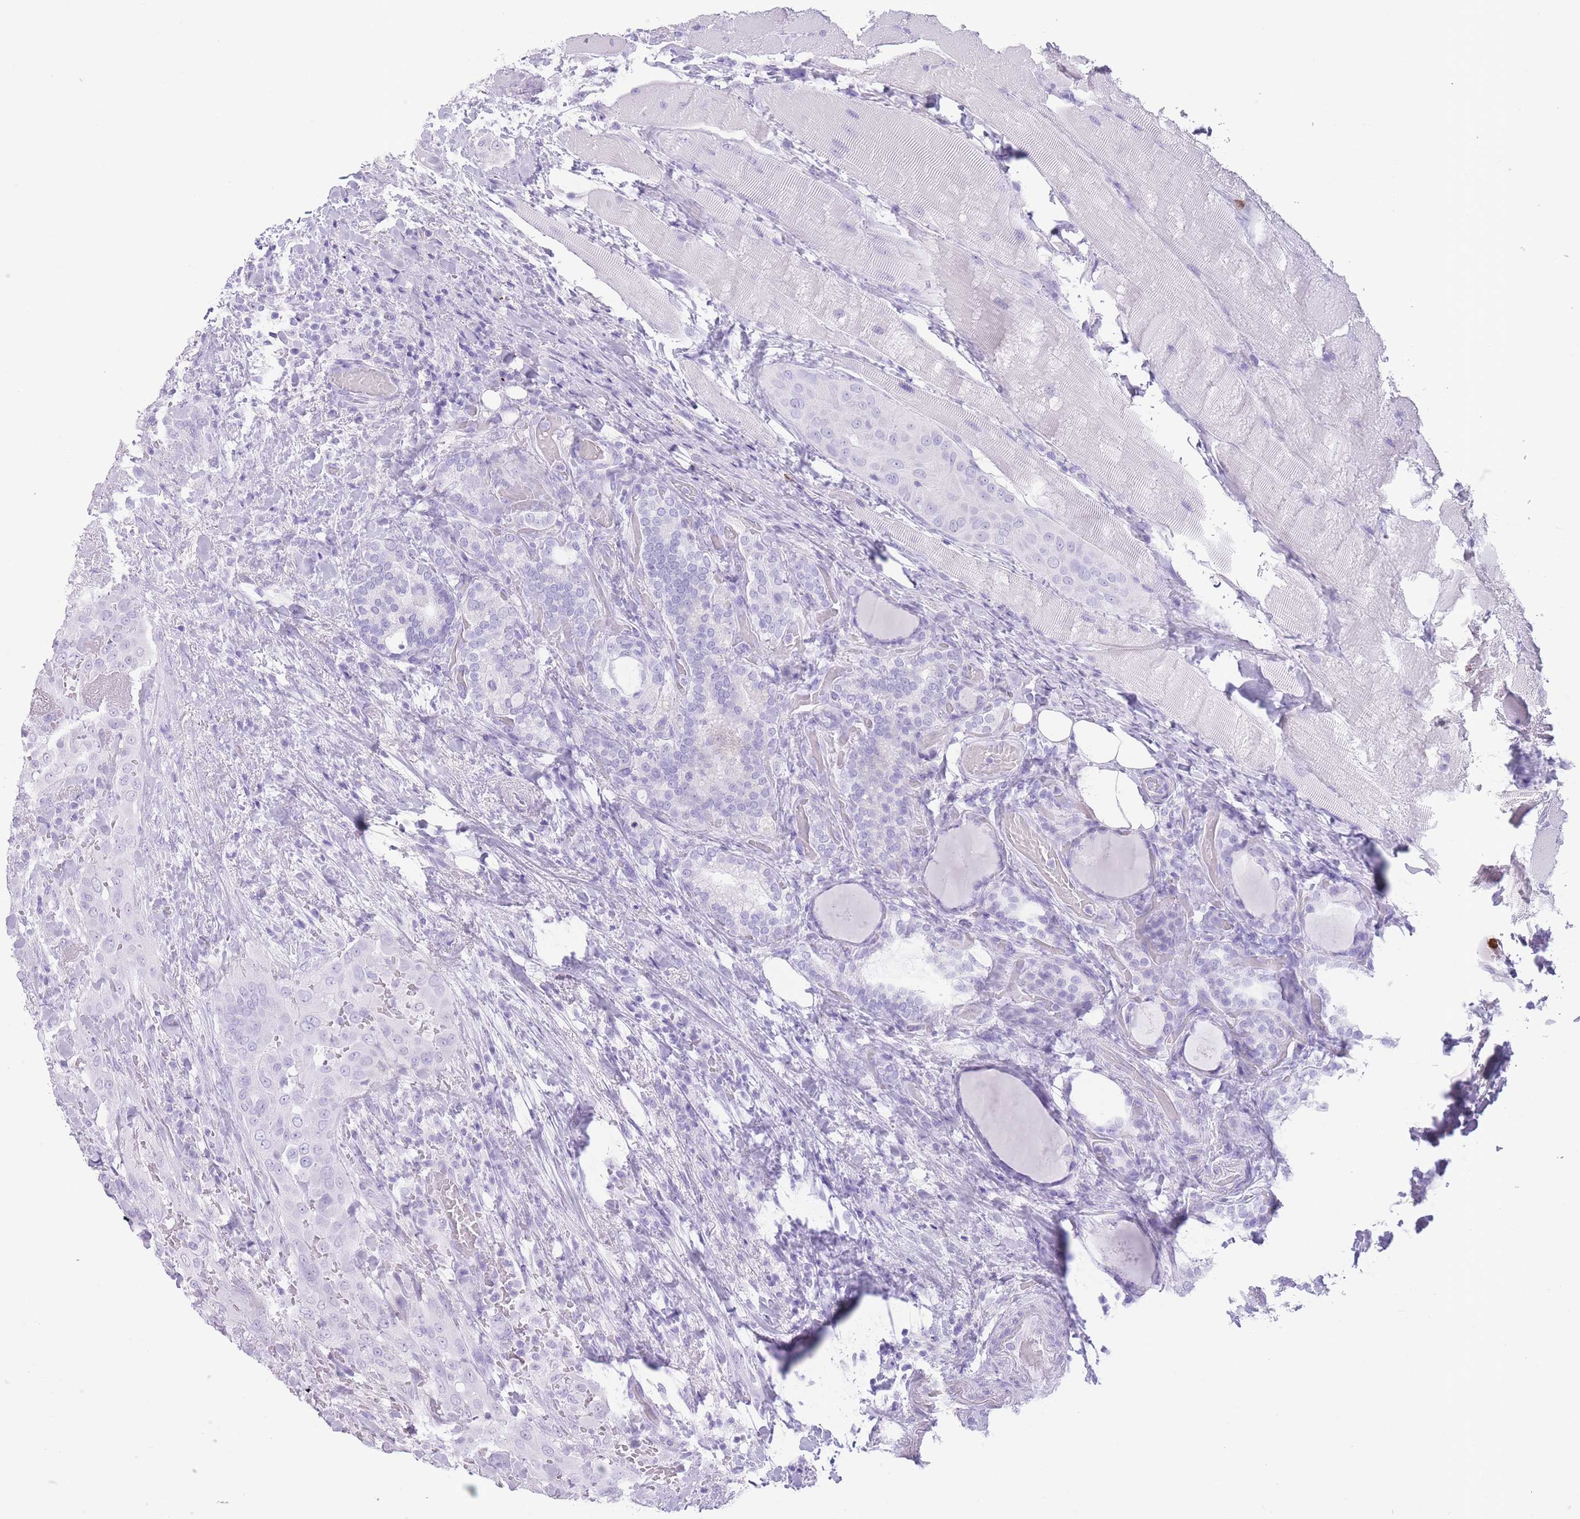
{"staining": {"intensity": "negative", "quantity": "none", "location": "none"}, "tissue": "thyroid cancer", "cell_type": "Tumor cells", "image_type": "cancer", "snomed": [{"axis": "morphology", "description": "Papillary adenocarcinoma, NOS"}, {"axis": "topography", "description": "Thyroid gland"}], "caption": "Immunohistochemical staining of human thyroid papillary adenocarcinoma exhibits no significant staining in tumor cells.", "gene": "OR4F21", "patient": {"sex": "male", "age": 61}}